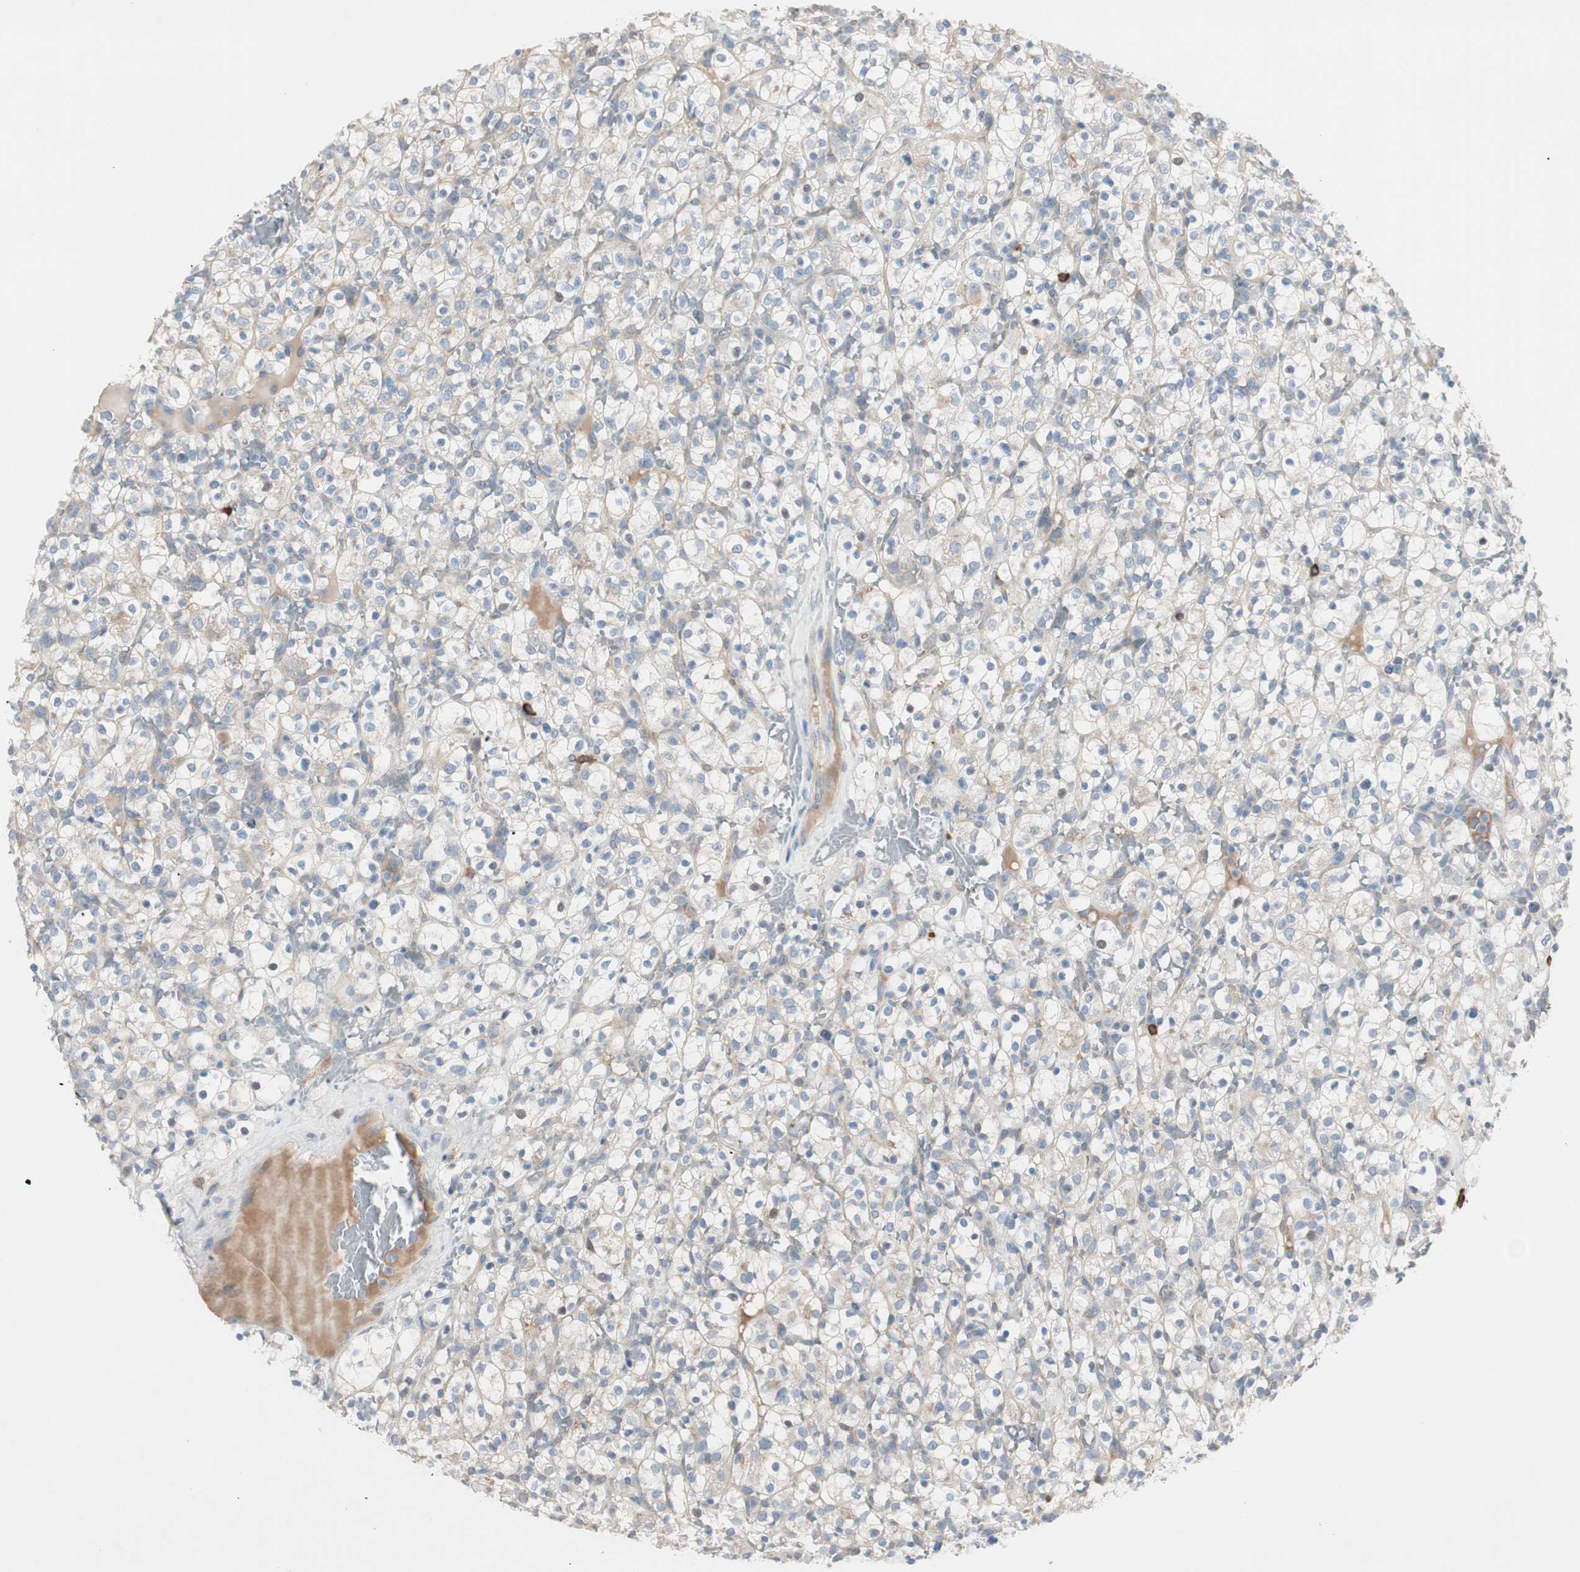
{"staining": {"intensity": "weak", "quantity": "<25%", "location": "cytoplasmic/membranous"}, "tissue": "renal cancer", "cell_type": "Tumor cells", "image_type": "cancer", "snomed": [{"axis": "morphology", "description": "Normal tissue, NOS"}, {"axis": "morphology", "description": "Adenocarcinoma, NOS"}, {"axis": "topography", "description": "Kidney"}], "caption": "IHC image of human renal cancer (adenocarcinoma) stained for a protein (brown), which displays no expression in tumor cells. The staining is performed using DAB brown chromogen with nuclei counter-stained in using hematoxylin.", "gene": "MAPRE3", "patient": {"sex": "female", "age": 72}}